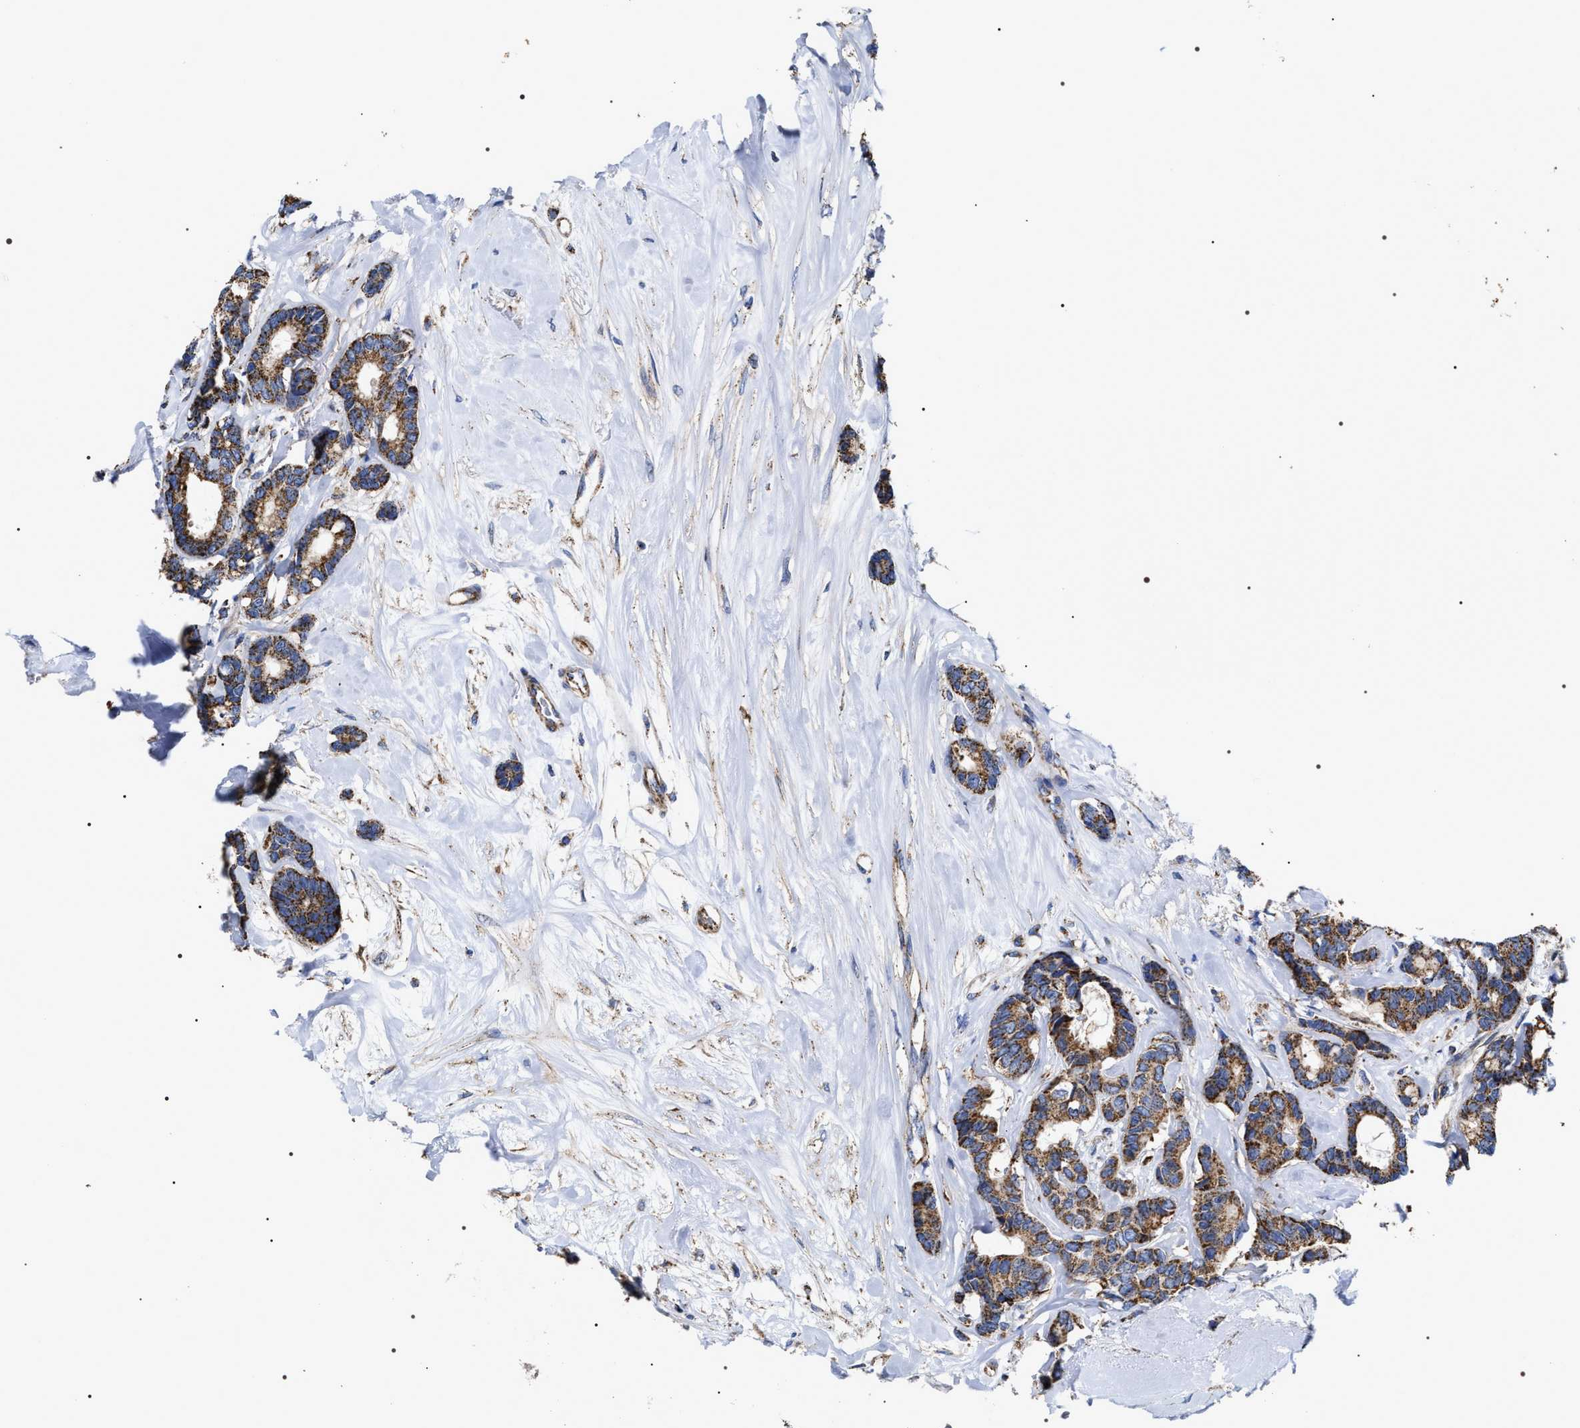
{"staining": {"intensity": "strong", "quantity": ">75%", "location": "cytoplasmic/membranous"}, "tissue": "breast cancer", "cell_type": "Tumor cells", "image_type": "cancer", "snomed": [{"axis": "morphology", "description": "Duct carcinoma"}, {"axis": "topography", "description": "Breast"}], "caption": "Breast invasive ductal carcinoma stained for a protein (brown) shows strong cytoplasmic/membranous positive expression in approximately >75% of tumor cells.", "gene": "COG5", "patient": {"sex": "female", "age": 87}}